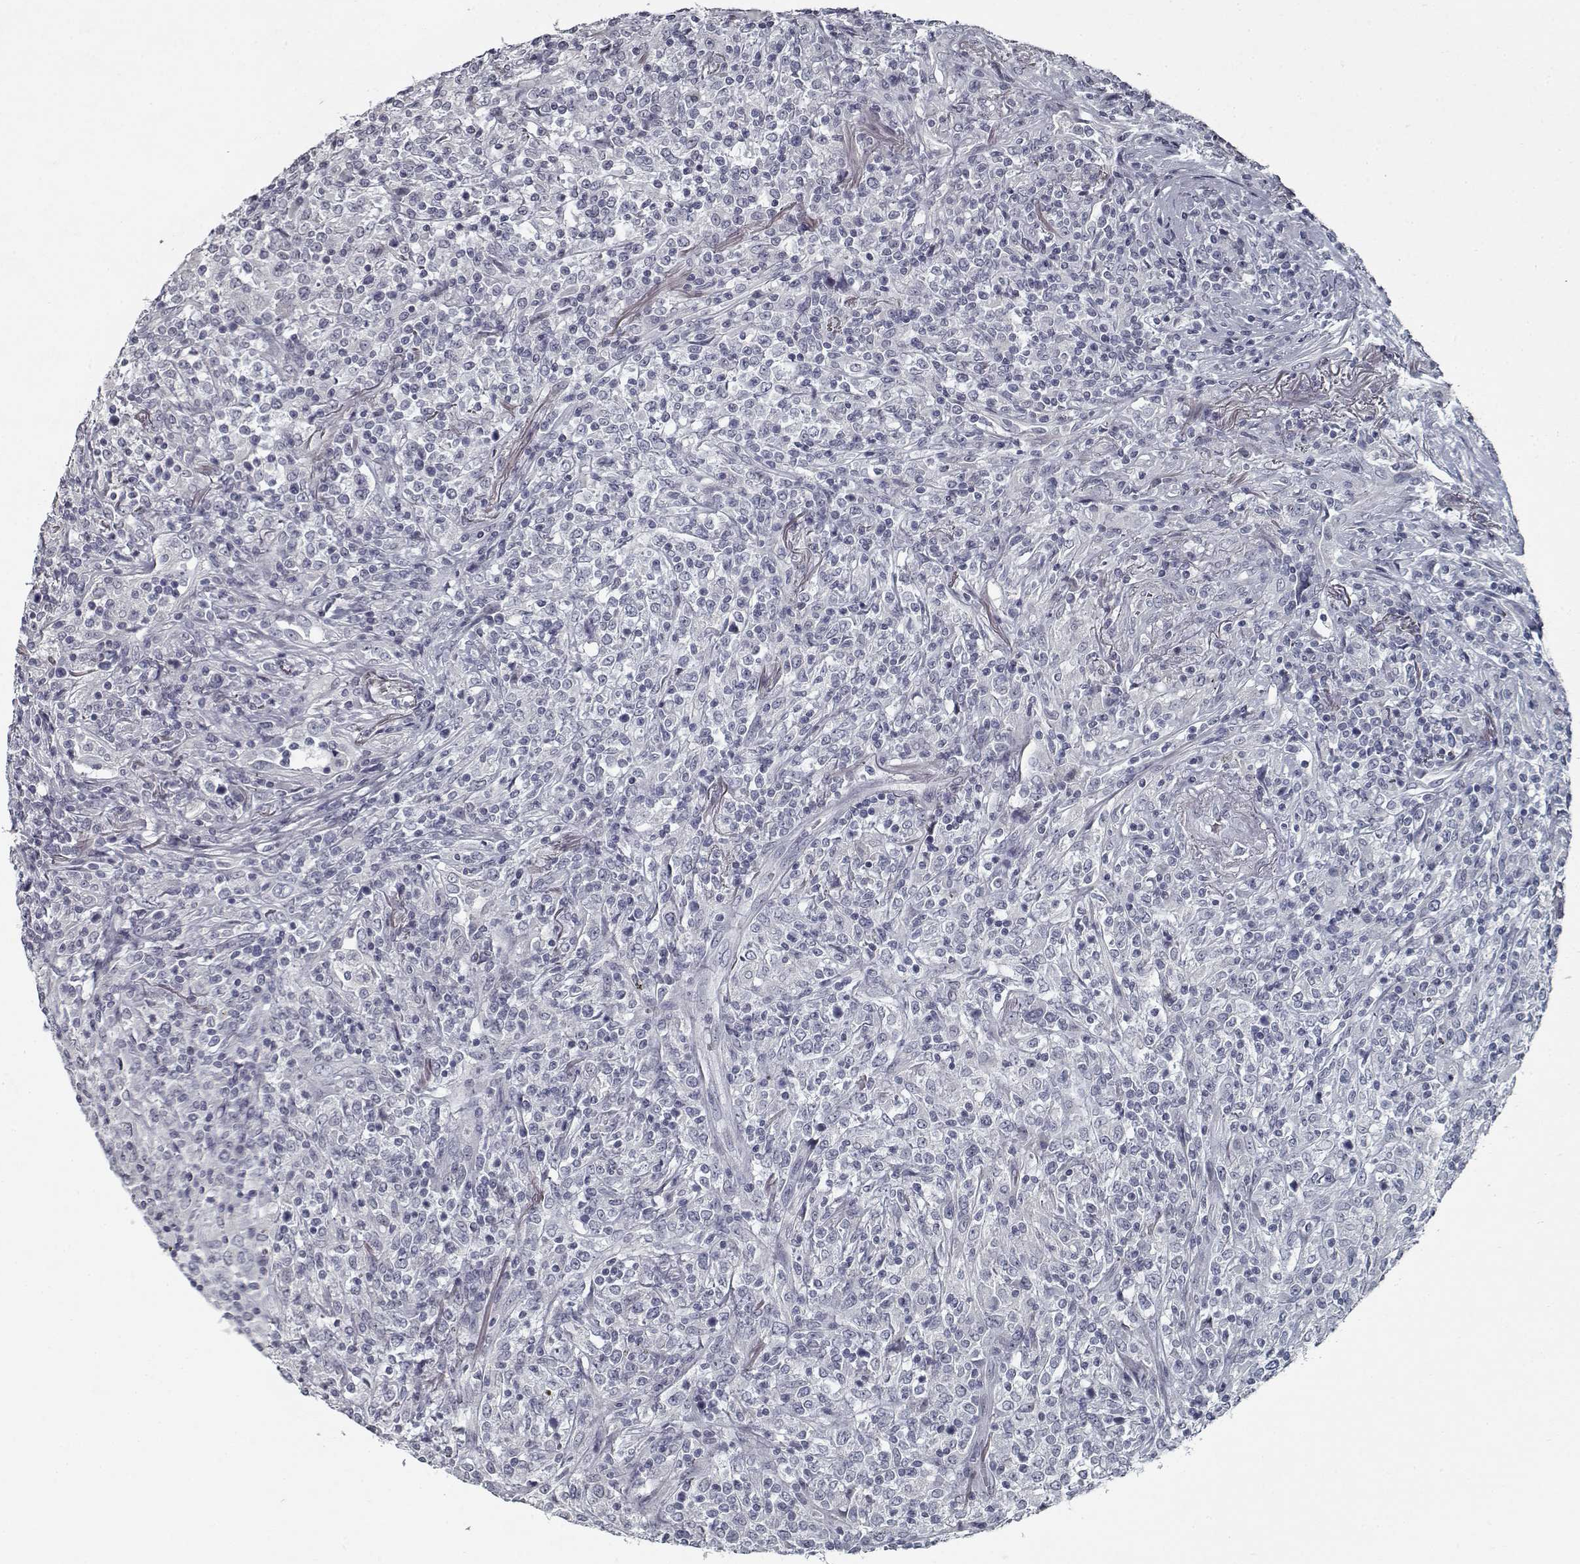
{"staining": {"intensity": "negative", "quantity": "none", "location": "none"}, "tissue": "lymphoma", "cell_type": "Tumor cells", "image_type": "cancer", "snomed": [{"axis": "morphology", "description": "Malignant lymphoma, non-Hodgkin's type, High grade"}, {"axis": "topography", "description": "Lung"}], "caption": "Immunohistochemical staining of human malignant lymphoma, non-Hodgkin's type (high-grade) demonstrates no significant expression in tumor cells.", "gene": "GAD2", "patient": {"sex": "male", "age": 79}}